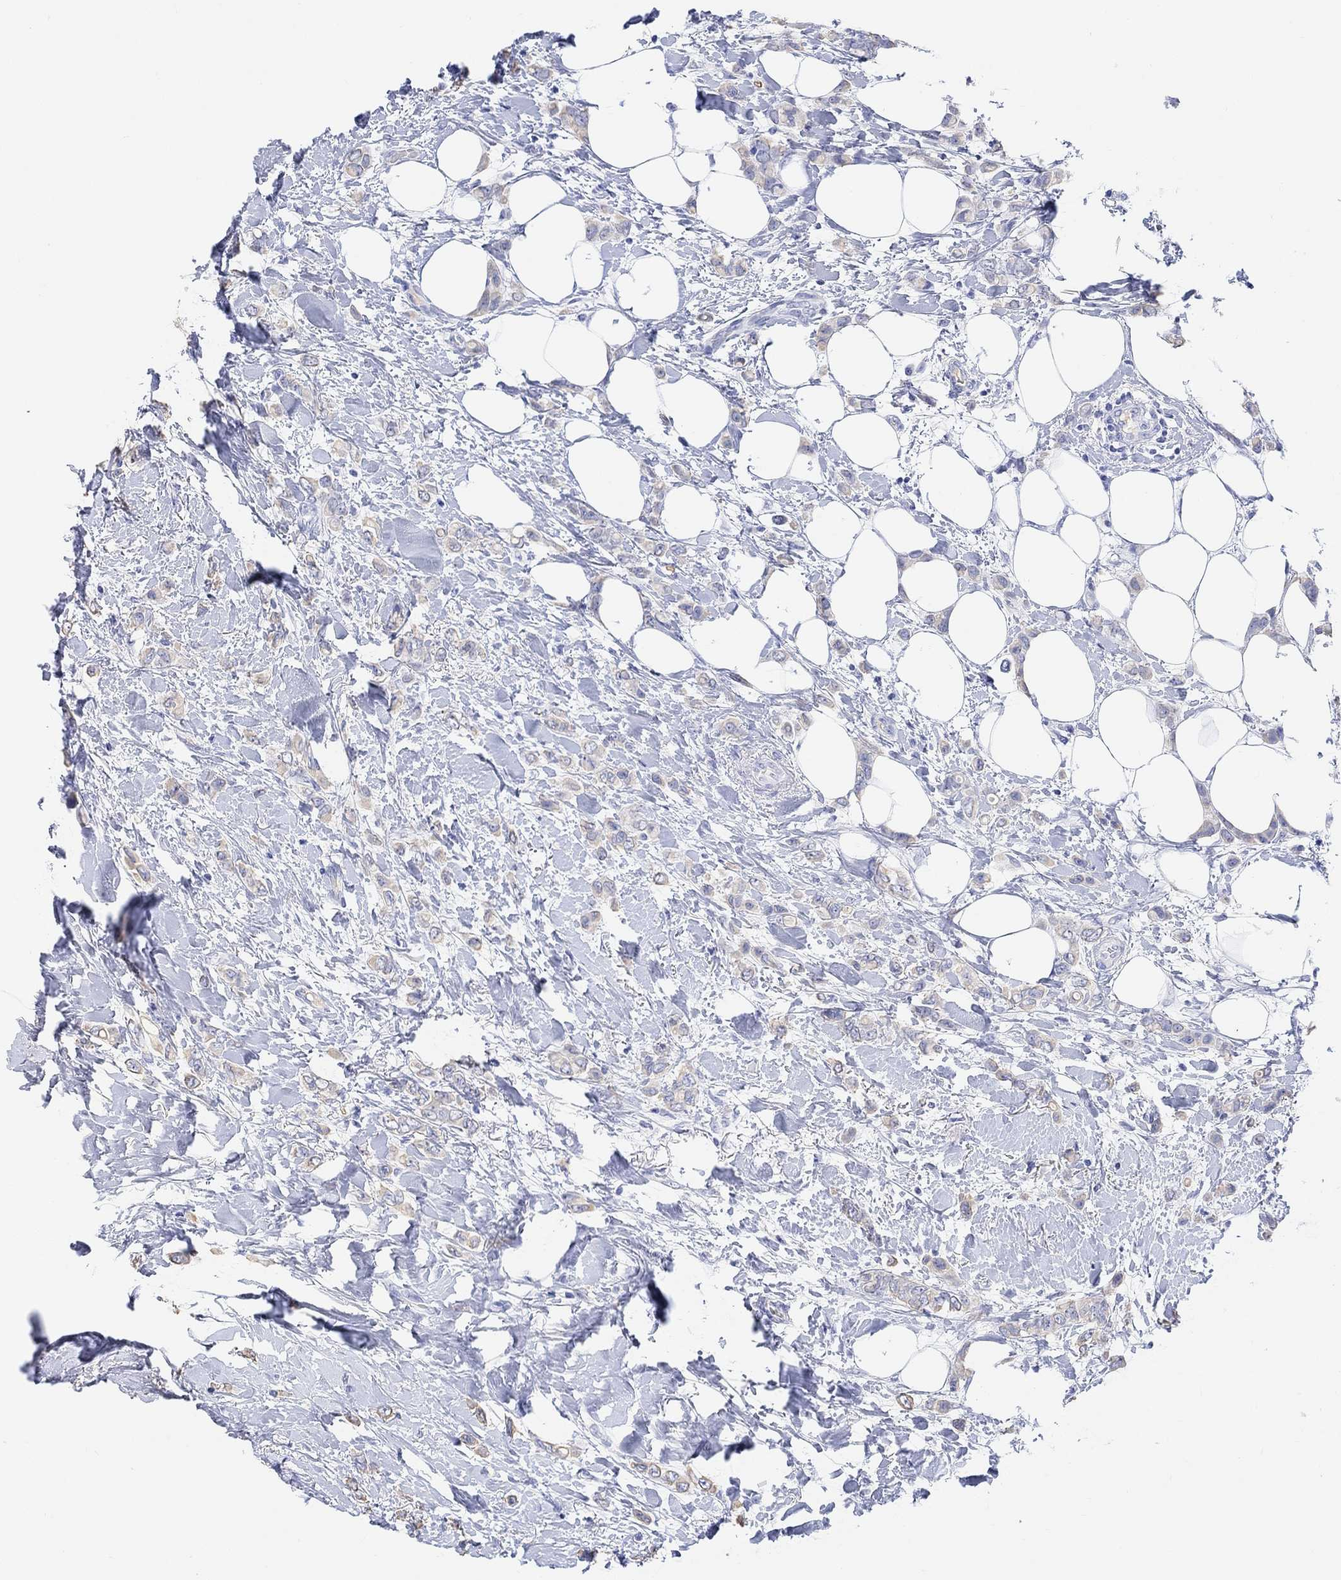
{"staining": {"intensity": "weak", "quantity": "25%-75%", "location": "cytoplasmic/membranous"}, "tissue": "breast cancer", "cell_type": "Tumor cells", "image_type": "cancer", "snomed": [{"axis": "morphology", "description": "Lobular carcinoma"}, {"axis": "topography", "description": "Breast"}], "caption": "IHC histopathology image of neoplastic tissue: human lobular carcinoma (breast) stained using immunohistochemistry (IHC) shows low levels of weak protein expression localized specifically in the cytoplasmic/membranous of tumor cells, appearing as a cytoplasmic/membranous brown color.", "gene": "TYR", "patient": {"sex": "female", "age": 66}}